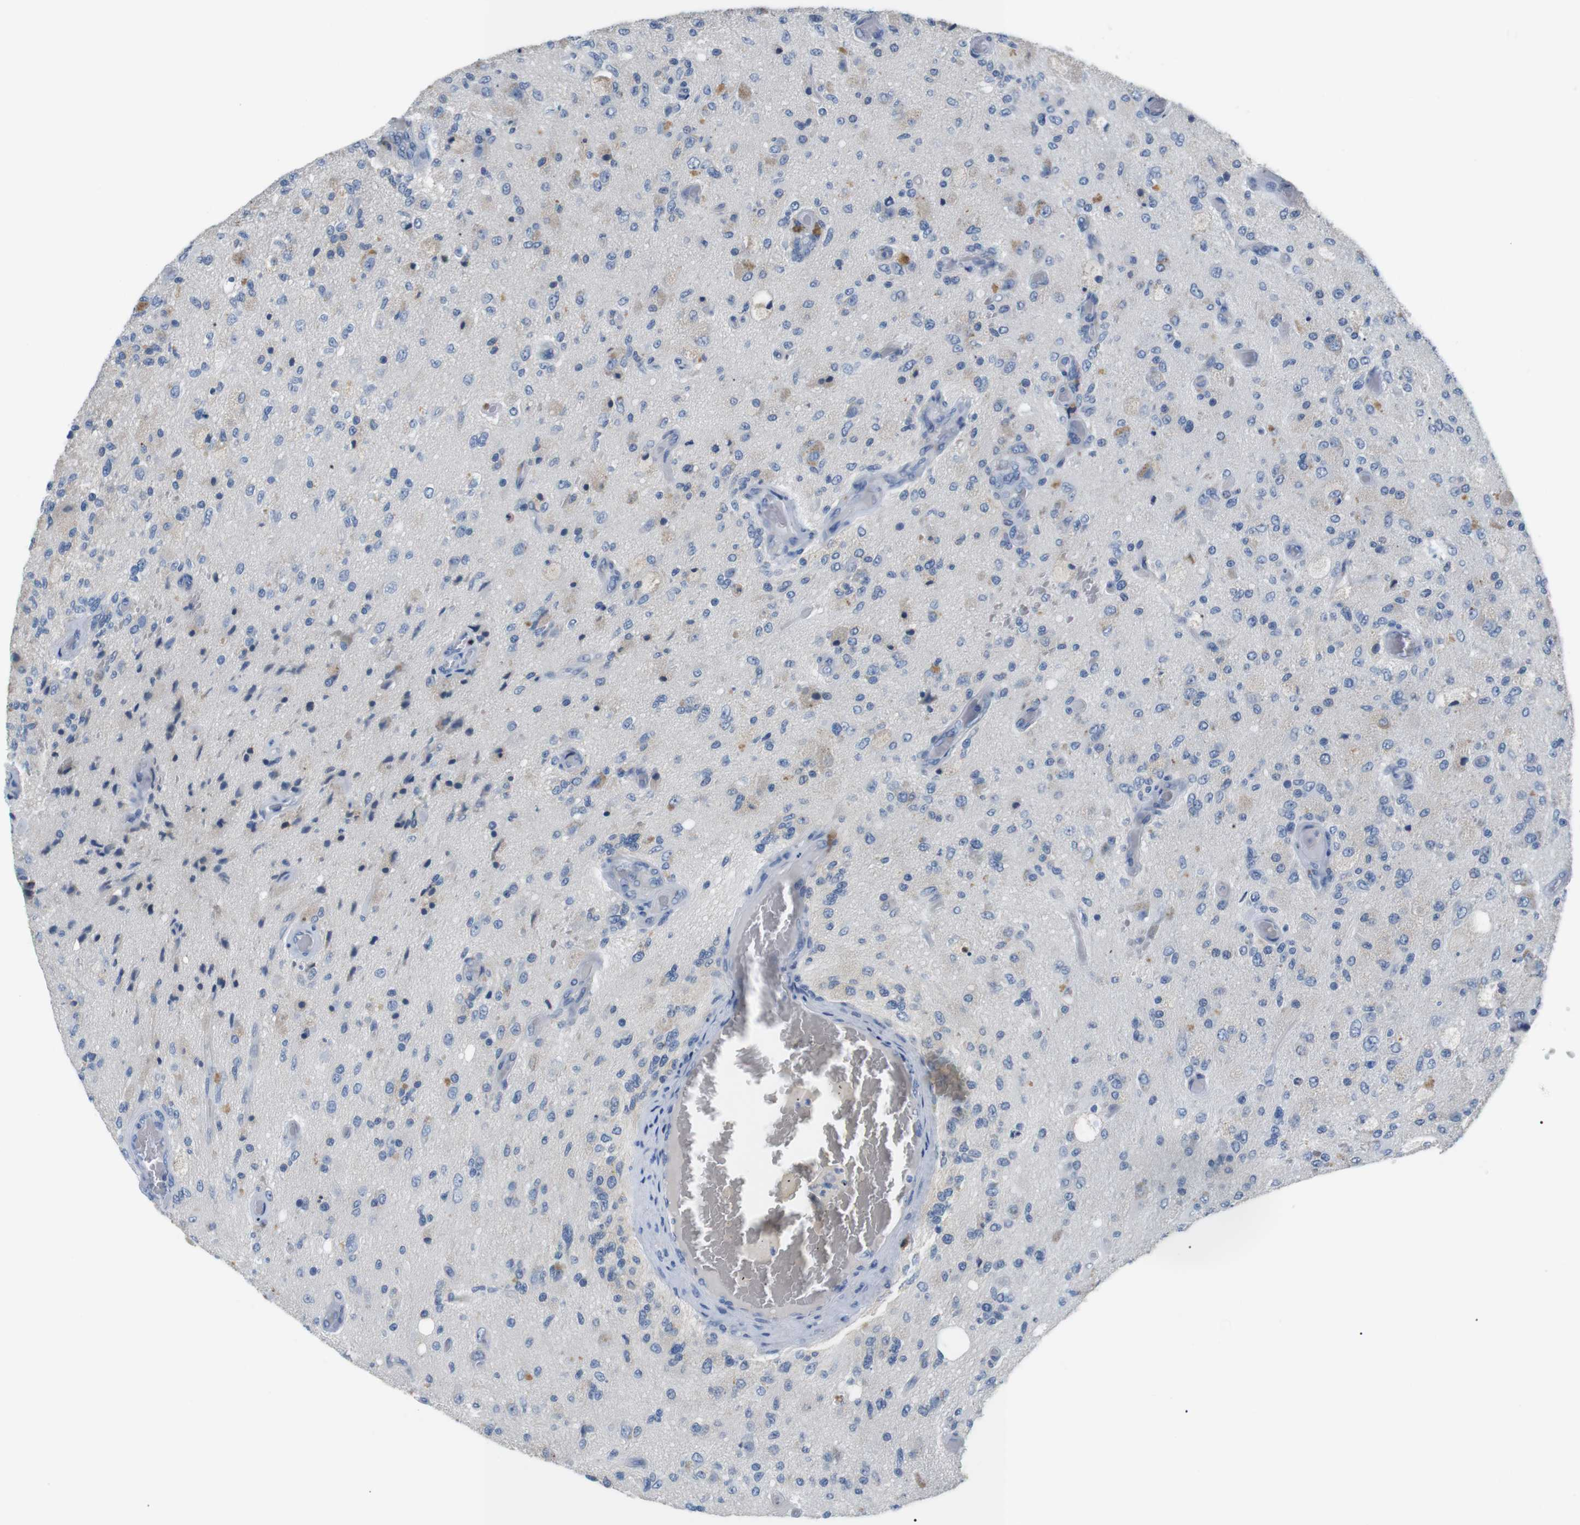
{"staining": {"intensity": "weak", "quantity": "25%-75%", "location": "cytoplasmic/membranous"}, "tissue": "glioma", "cell_type": "Tumor cells", "image_type": "cancer", "snomed": [{"axis": "morphology", "description": "Normal tissue, NOS"}, {"axis": "morphology", "description": "Glioma, malignant, High grade"}, {"axis": "topography", "description": "Cerebral cortex"}], "caption": "Approximately 25%-75% of tumor cells in high-grade glioma (malignant) reveal weak cytoplasmic/membranous protein positivity as visualized by brown immunohistochemical staining.", "gene": "FCGRT", "patient": {"sex": "male", "age": 77}}